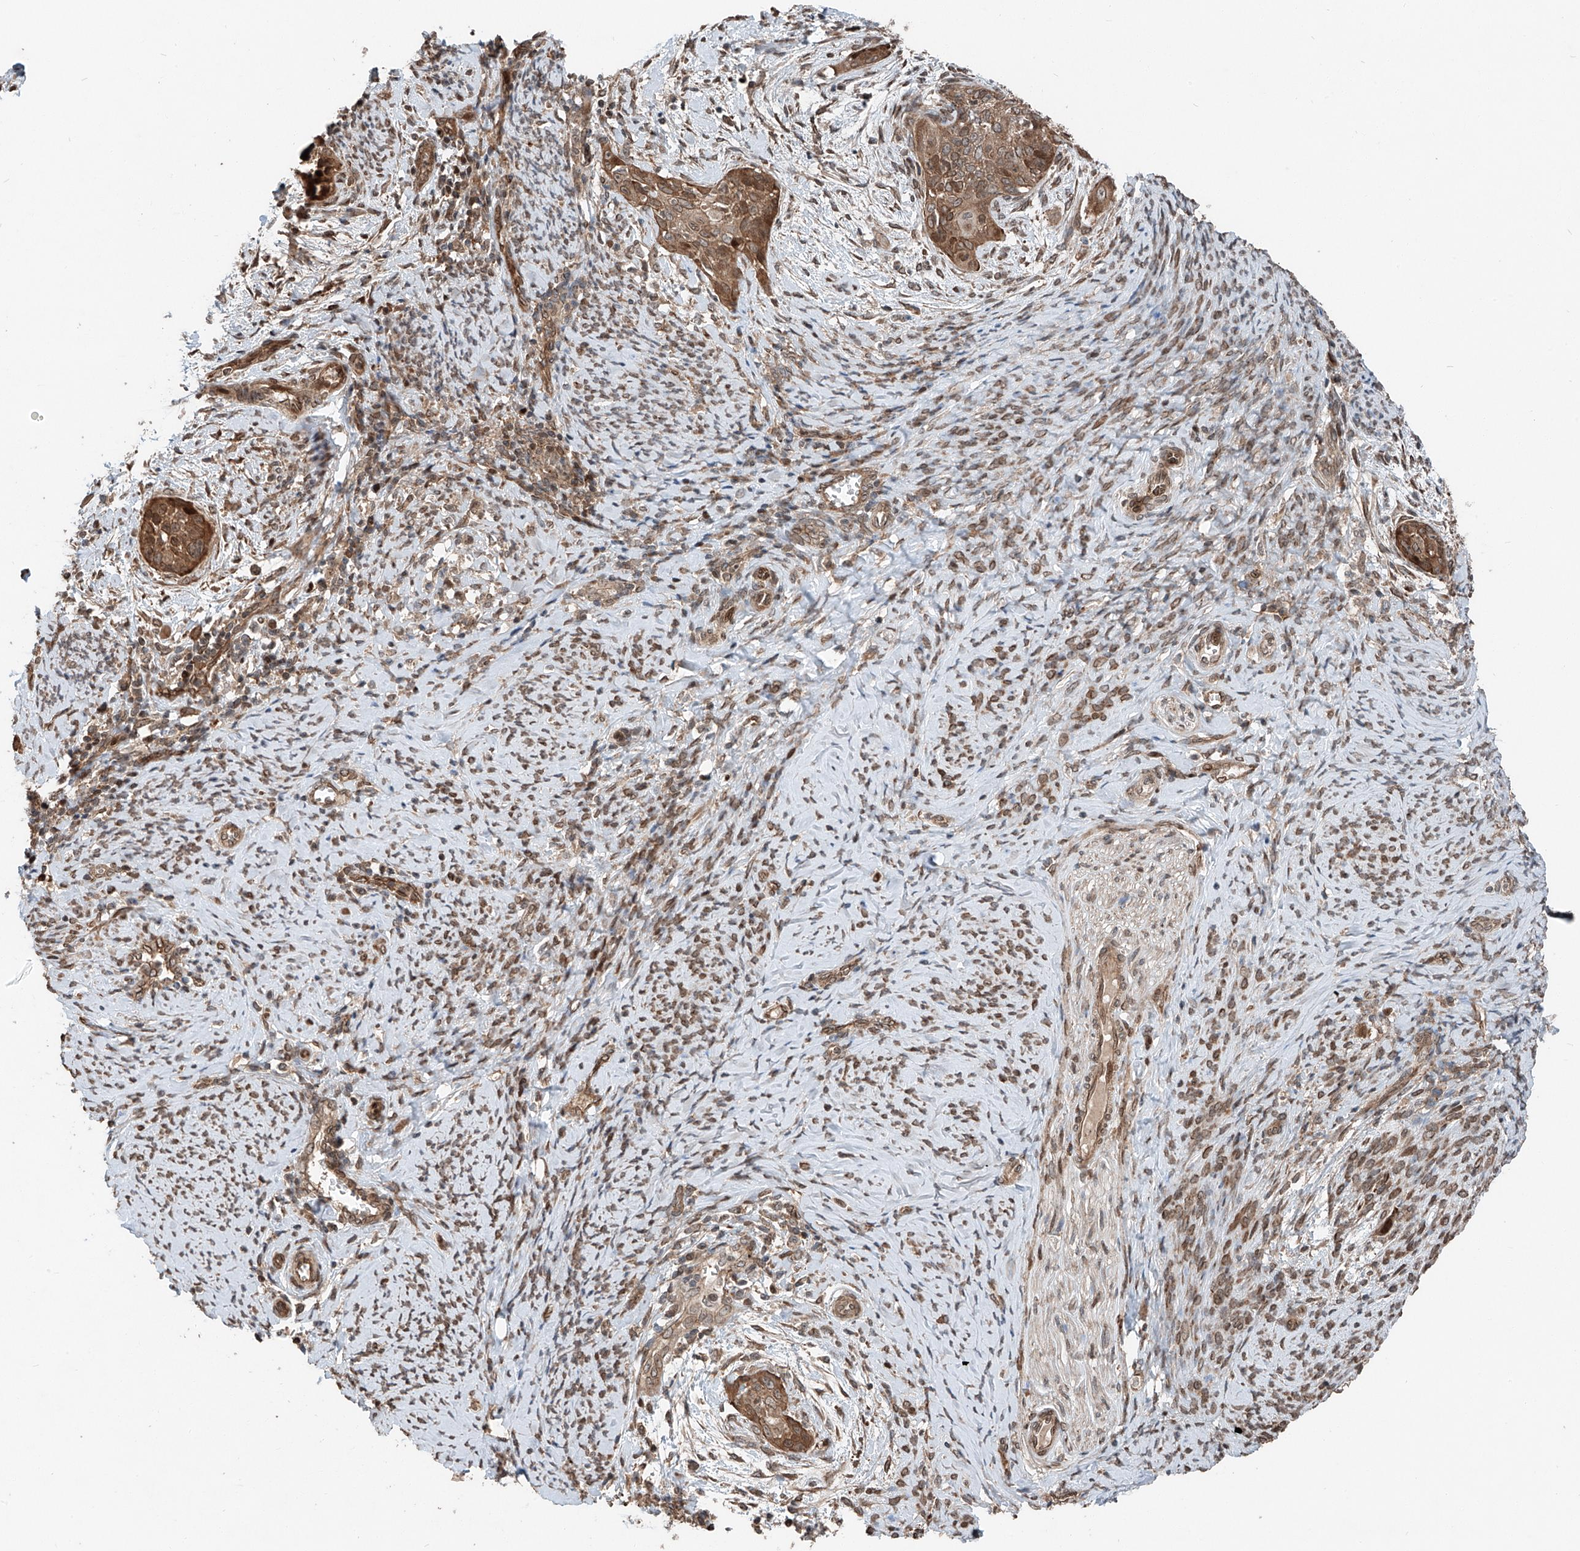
{"staining": {"intensity": "moderate", "quantity": "25%-75%", "location": "cytoplasmic/membranous,nuclear"}, "tissue": "cervical cancer", "cell_type": "Tumor cells", "image_type": "cancer", "snomed": [{"axis": "morphology", "description": "Squamous cell carcinoma, NOS"}, {"axis": "topography", "description": "Cervix"}], "caption": "Cervical squamous cell carcinoma stained for a protein demonstrates moderate cytoplasmic/membranous and nuclear positivity in tumor cells.", "gene": "CEP162", "patient": {"sex": "female", "age": 33}}